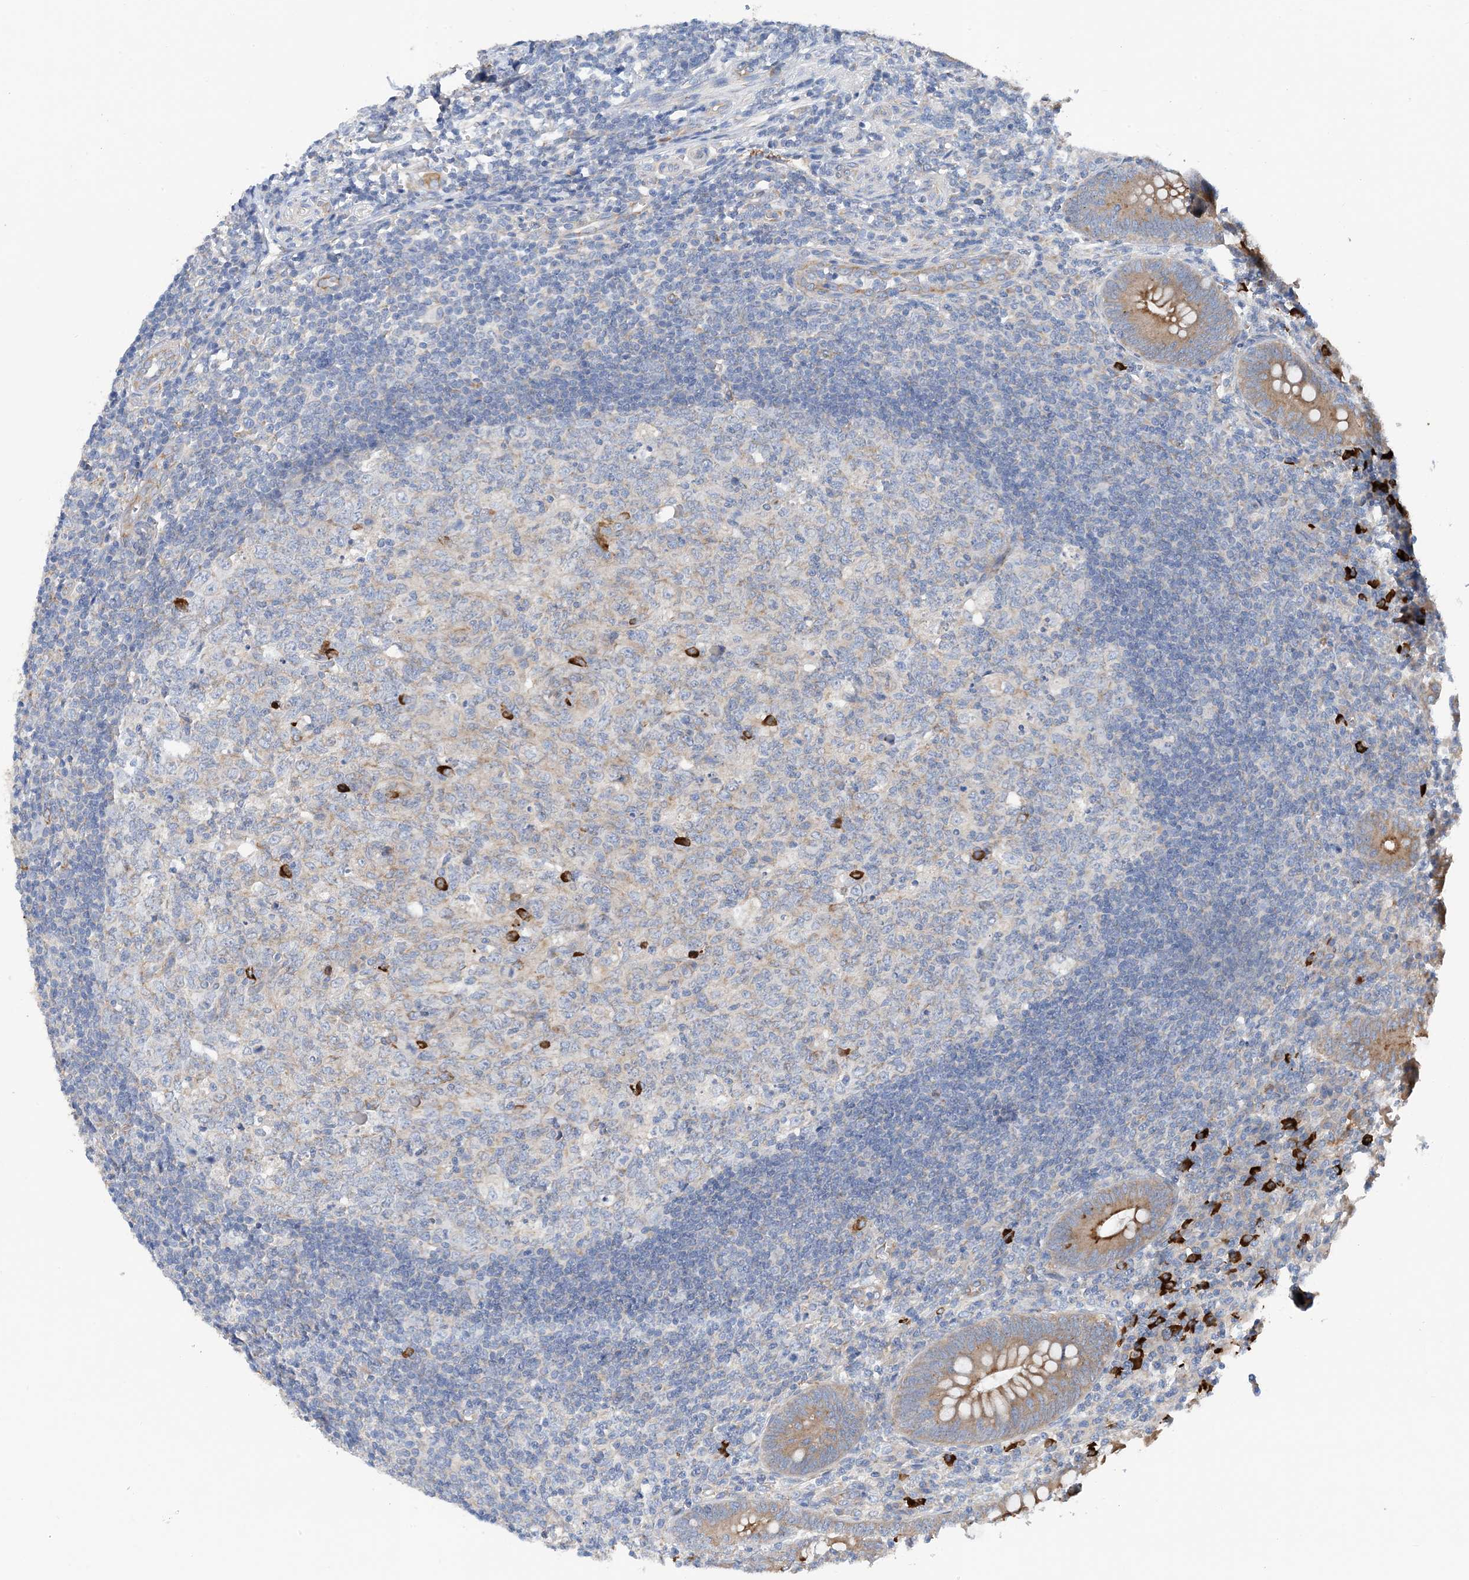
{"staining": {"intensity": "moderate", "quantity": ">75%", "location": "cytoplasmic/membranous"}, "tissue": "appendix", "cell_type": "Glandular cells", "image_type": "normal", "snomed": [{"axis": "morphology", "description": "Normal tissue, NOS"}, {"axis": "topography", "description": "Appendix"}], "caption": "Protein staining of benign appendix reveals moderate cytoplasmic/membranous positivity in about >75% of glandular cells.", "gene": "SLC5A11", "patient": {"sex": "male", "age": 14}}